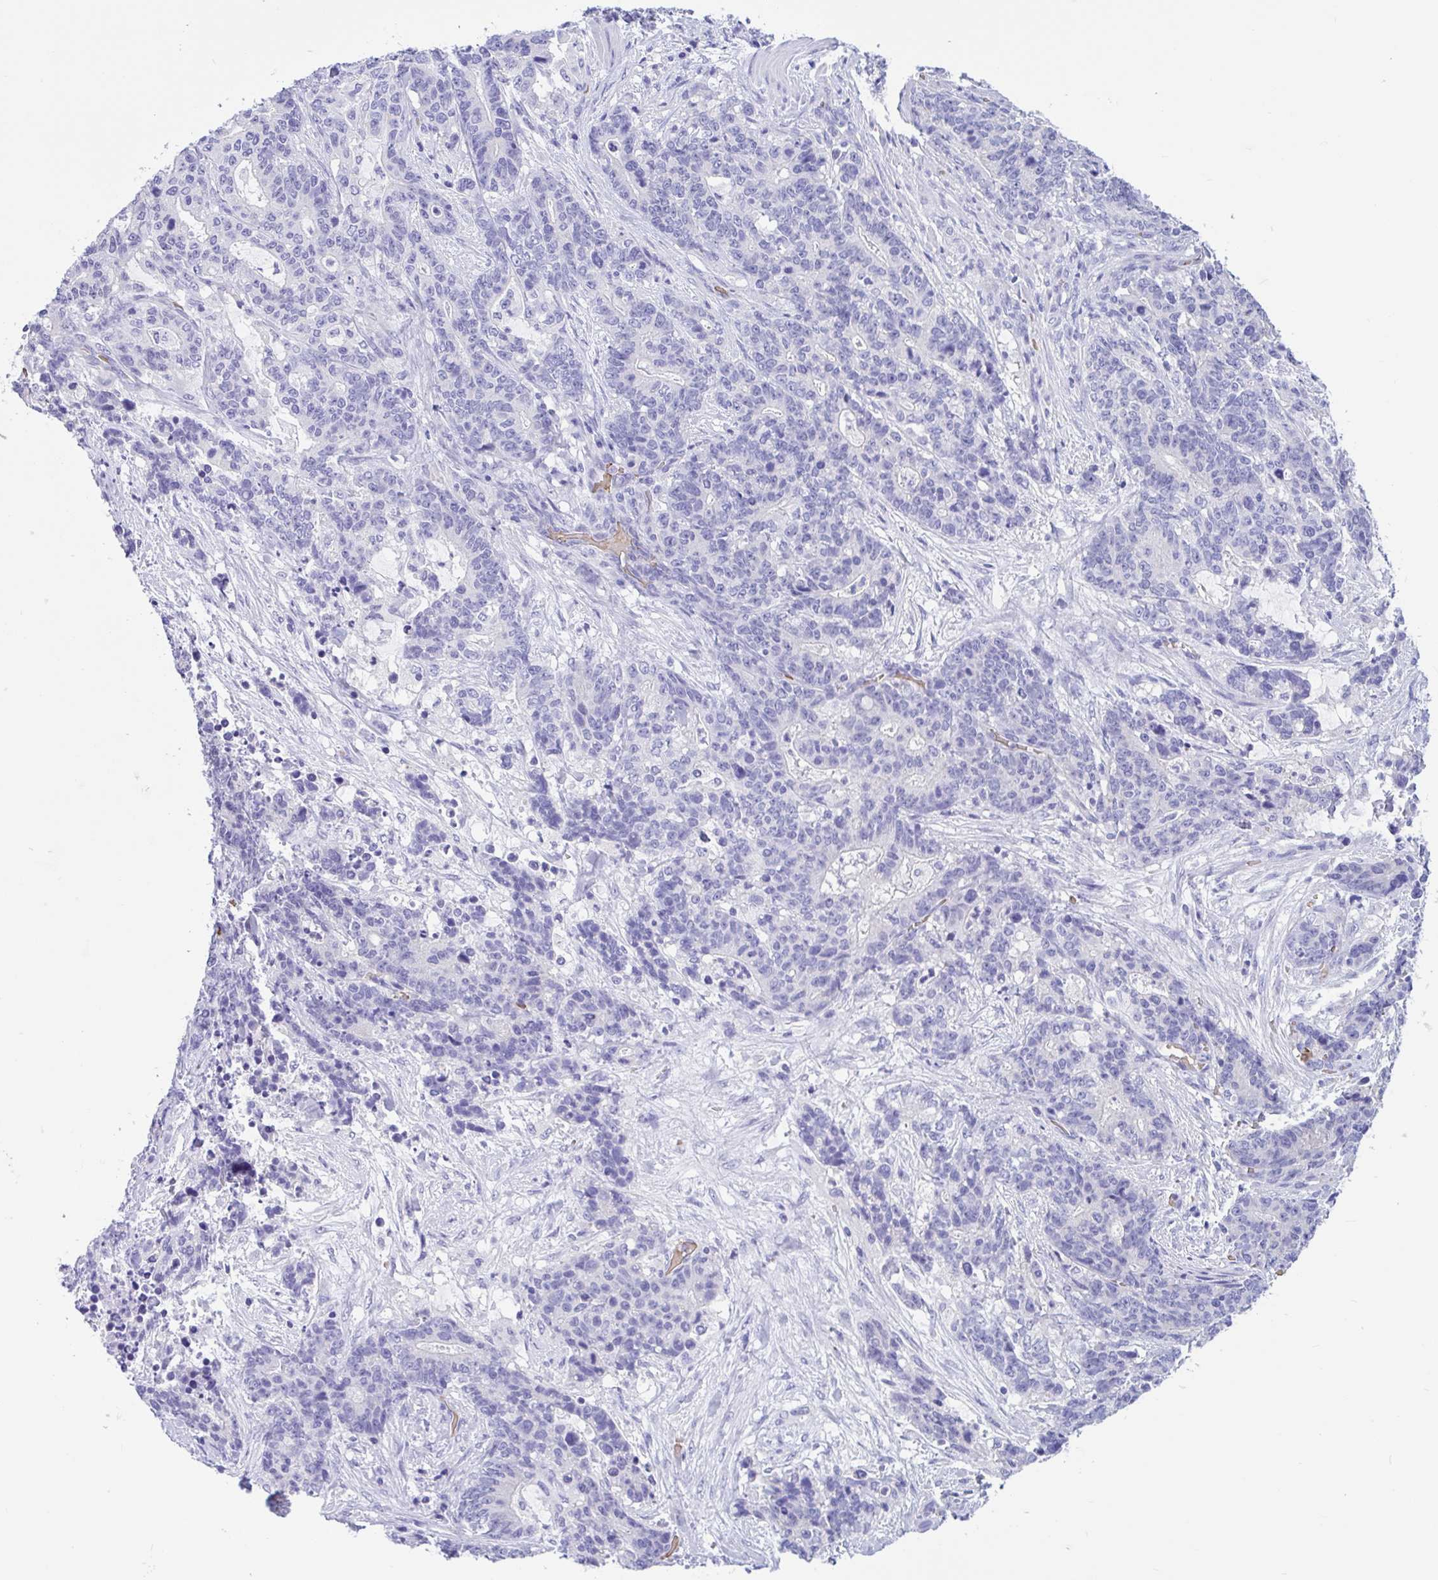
{"staining": {"intensity": "negative", "quantity": "none", "location": "none"}, "tissue": "stomach cancer", "cell_type": "Tumor cells", "image_type": "cancer", "snomed": [{"axis": "morphology", "description": "Normal tissue, NOS"}, {"axis": "morphology", "description": "Adenocarcinoma, NOS"}, {"axis": "topography", "description": "Stomach"}], "caption": "Tumor cells are negative for brown protein staining in adenocarcinoma (stomach). (Immunohistochemistry, brightfield microscopy, high magnification).", "gene": "TMEM79", "patient": {"sex": "female", "age": 64}}